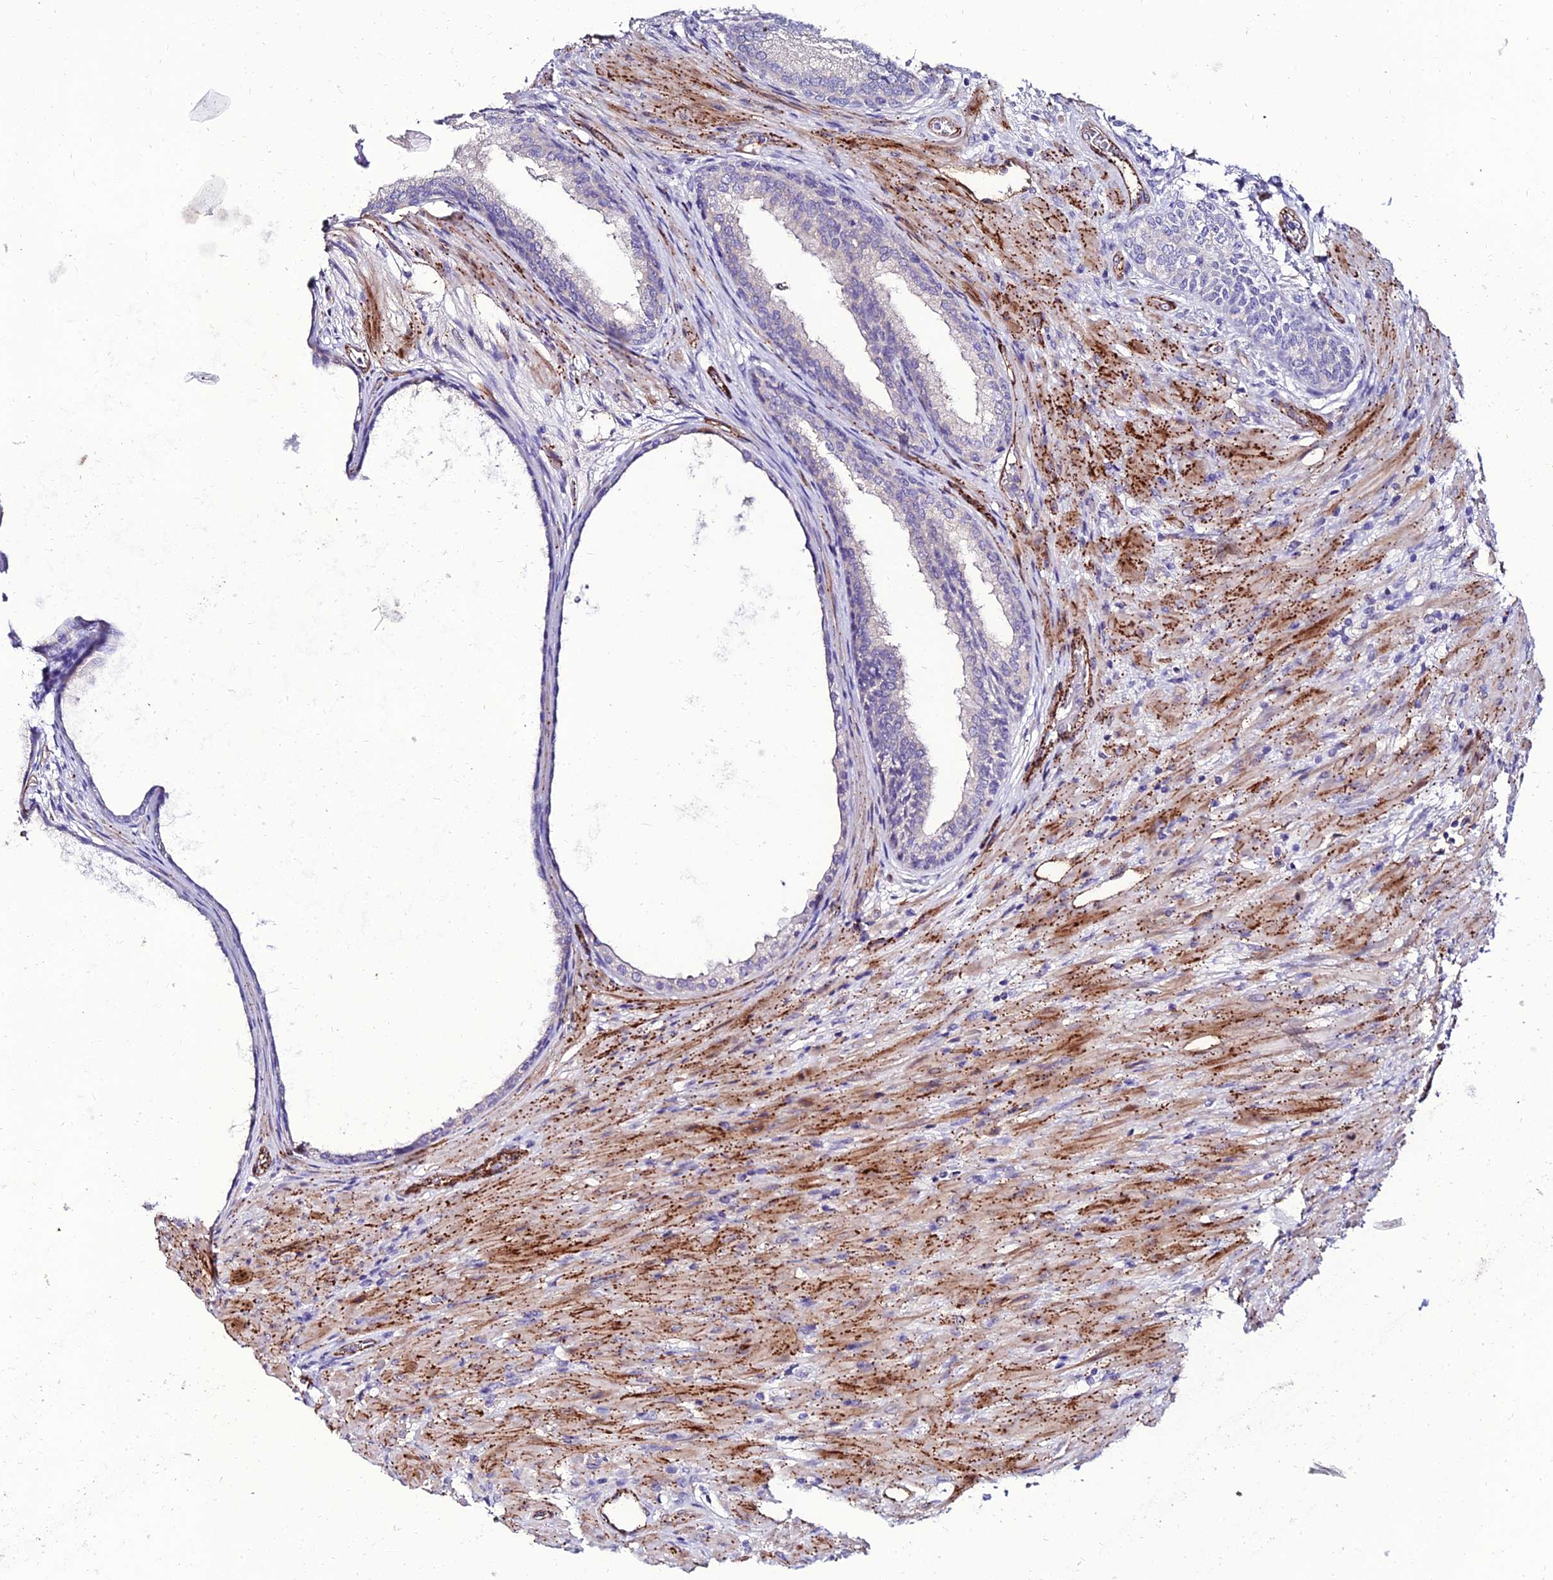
{"staining": {"intensity": "negative", "quantity": "none", "location": "none"}, "tissue": "prostate", "cell_type": "Glandular cells", "image_type": "normal", "snomed": [{"axis": "morphology", "description": "Normal tissue, NOS"}, {"axis": "topography", "description": "Prostate"}], "caption": "A photomicrograph of prostate stained for a protein exhibits no brown staining in glandular cells. (Stains: DAB (3,3'-diaminobenzidine) IHC with hematoxylin counter stain, Microscopy: brightfield microscopy at high magnification).", "gene": "ALDH3B2", "patient": {"sex": "male", "age": 76}}